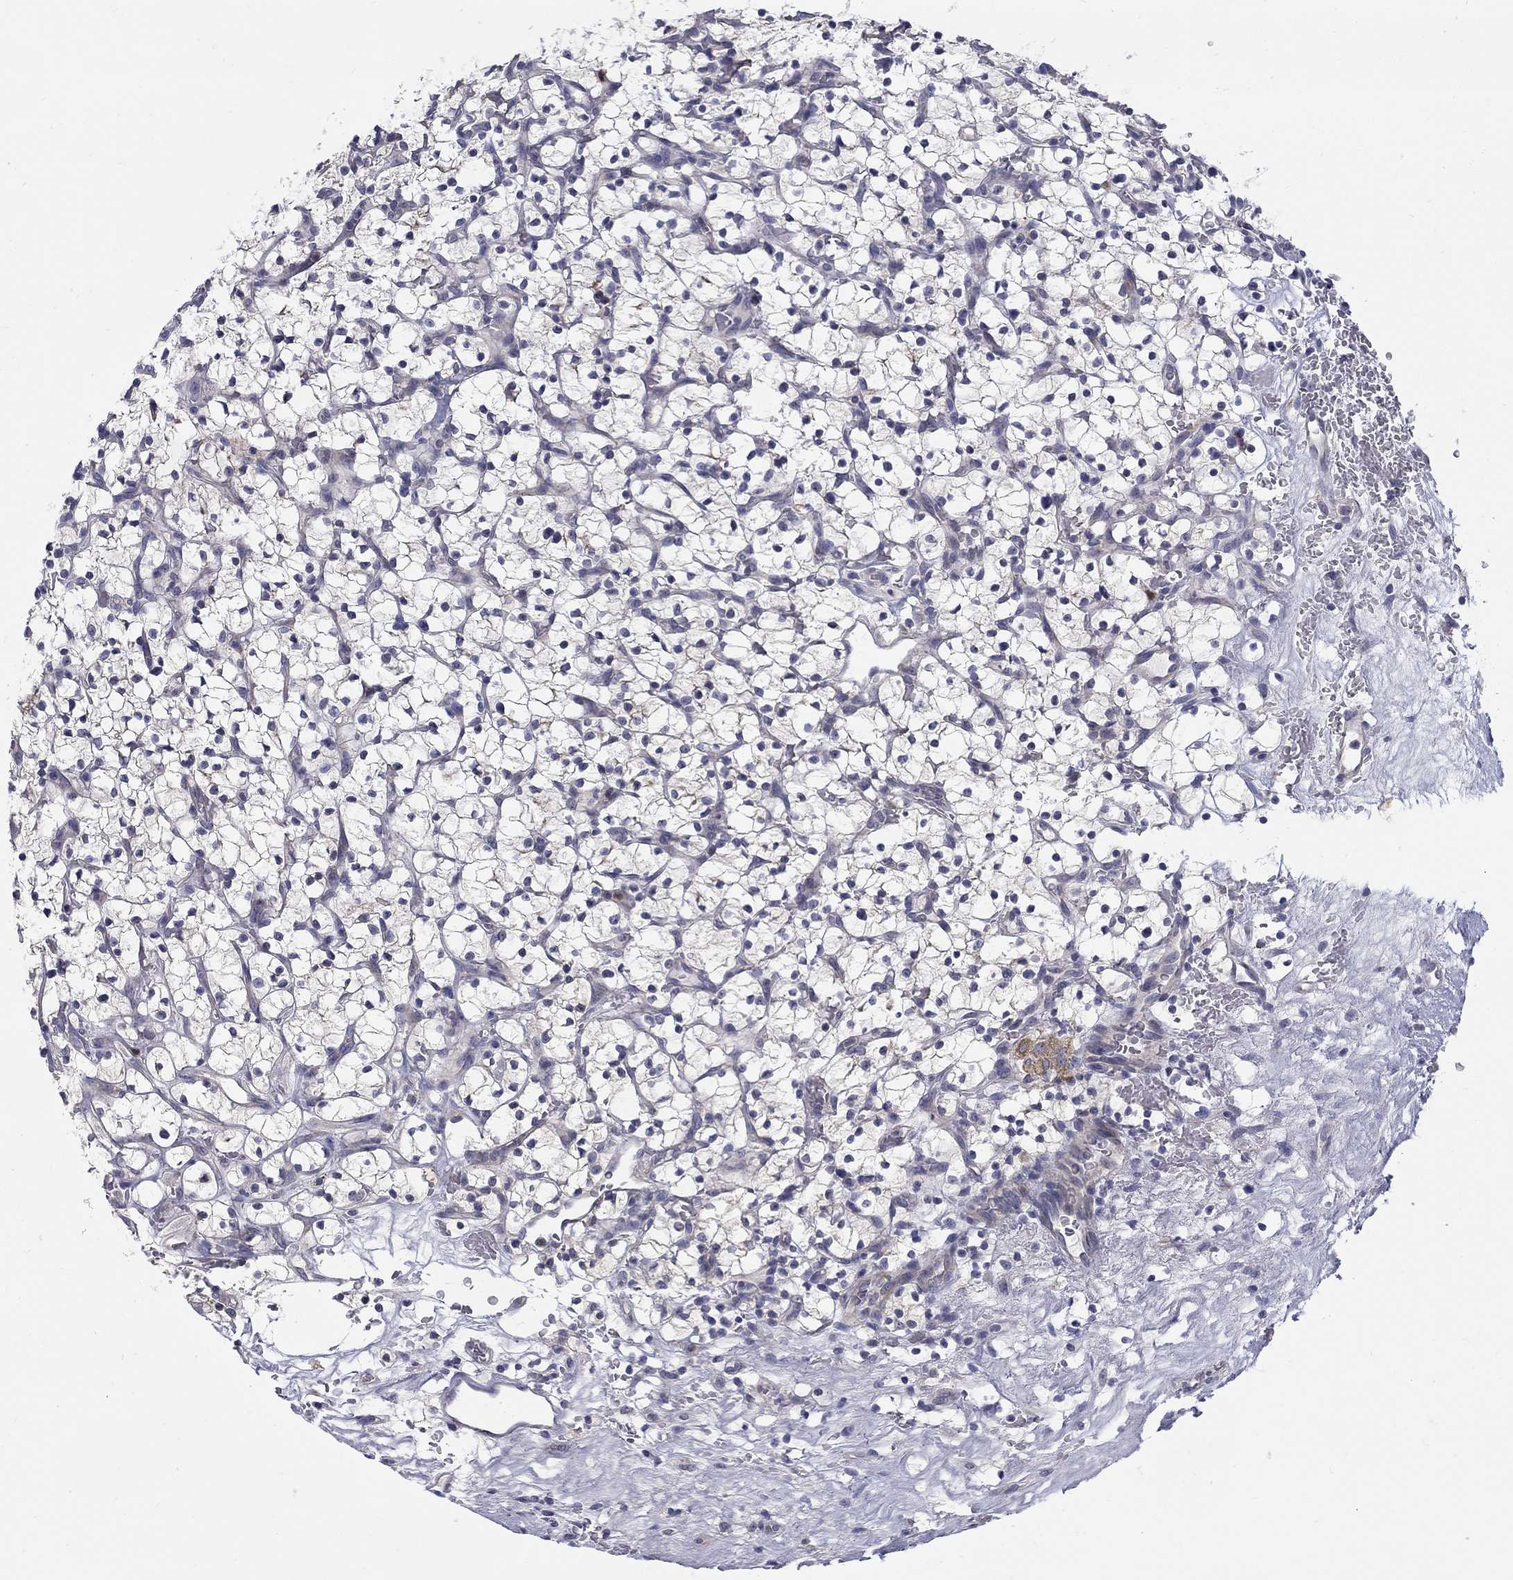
{"staining": {"intensity": "negative", "quantity": "none", "location": "none"}, "tissue": "renal cancer", "cell_type": "Tumor cells", "image_type": "cancer", "snomed": [{"axis": "morphology", "description": "Adenocarcinoma, NOS"}, {"axis": "topography", "description": "Kidney"}], "caption": "IHC of renal adenocarcinoma exhibits no staining in tumor cells.", "gene": "ABCA4", "patient": {"sex": "female", "age": 64}}